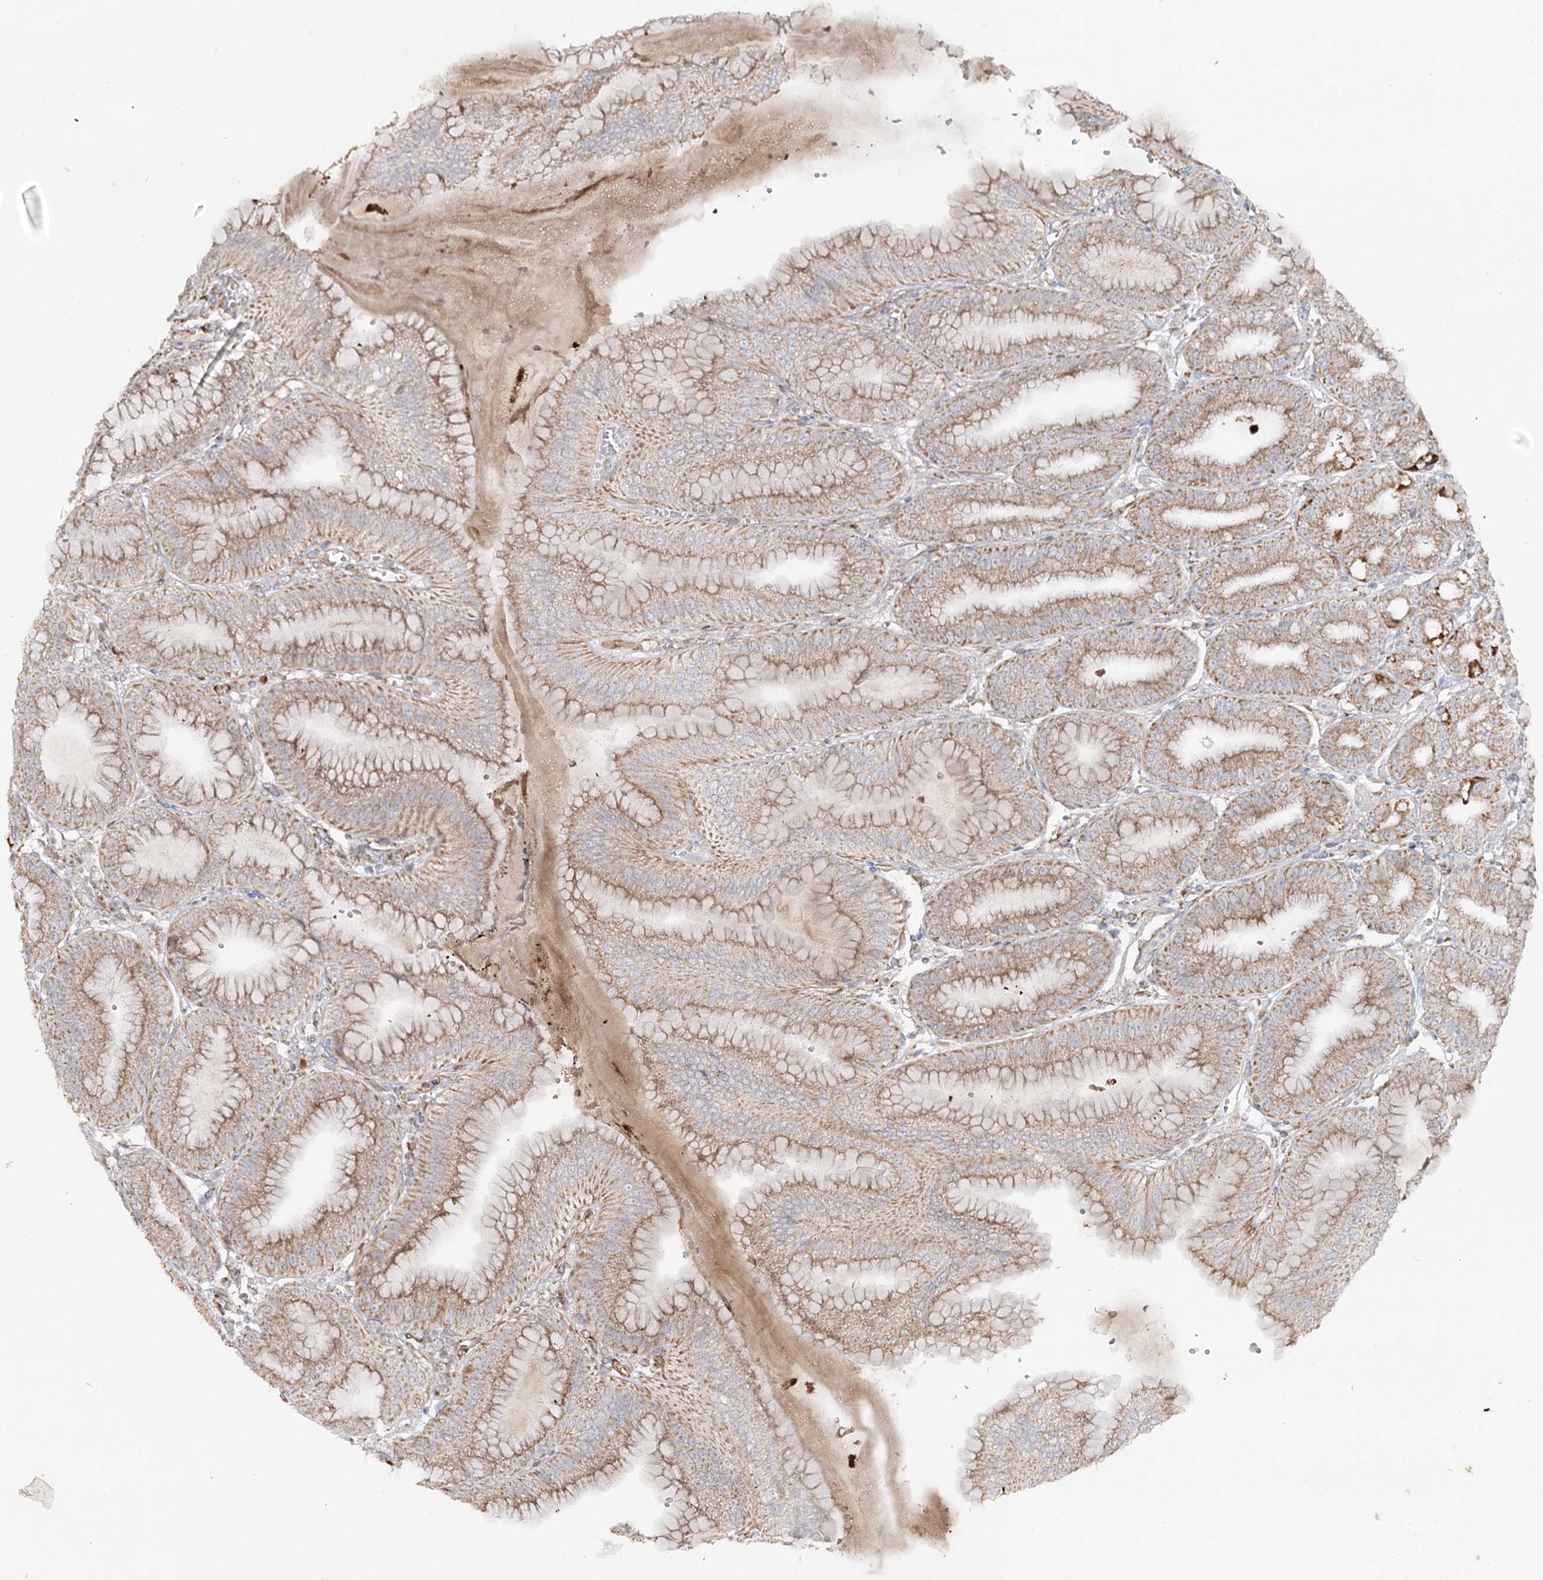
{"staining": {"intensity": "moderate", "quantity": ">75%", "location": "cytoplasmic/membranous"}, "tissue": "stomach", "cell_type": "Glandular cells", "image_type": "normal", "snomed": [{"axis": "morphology", "description": "Normal tissue, NOS"}, {"axis": "topography", "description": "Stomach, lower"}], "caption": "Stomach stained with IHC displays moderate cytoplasmic/membranous staining in about >75% of glandular cells.", "gene": "CBR4", "patient": {"sex": "male", "age": 71}}